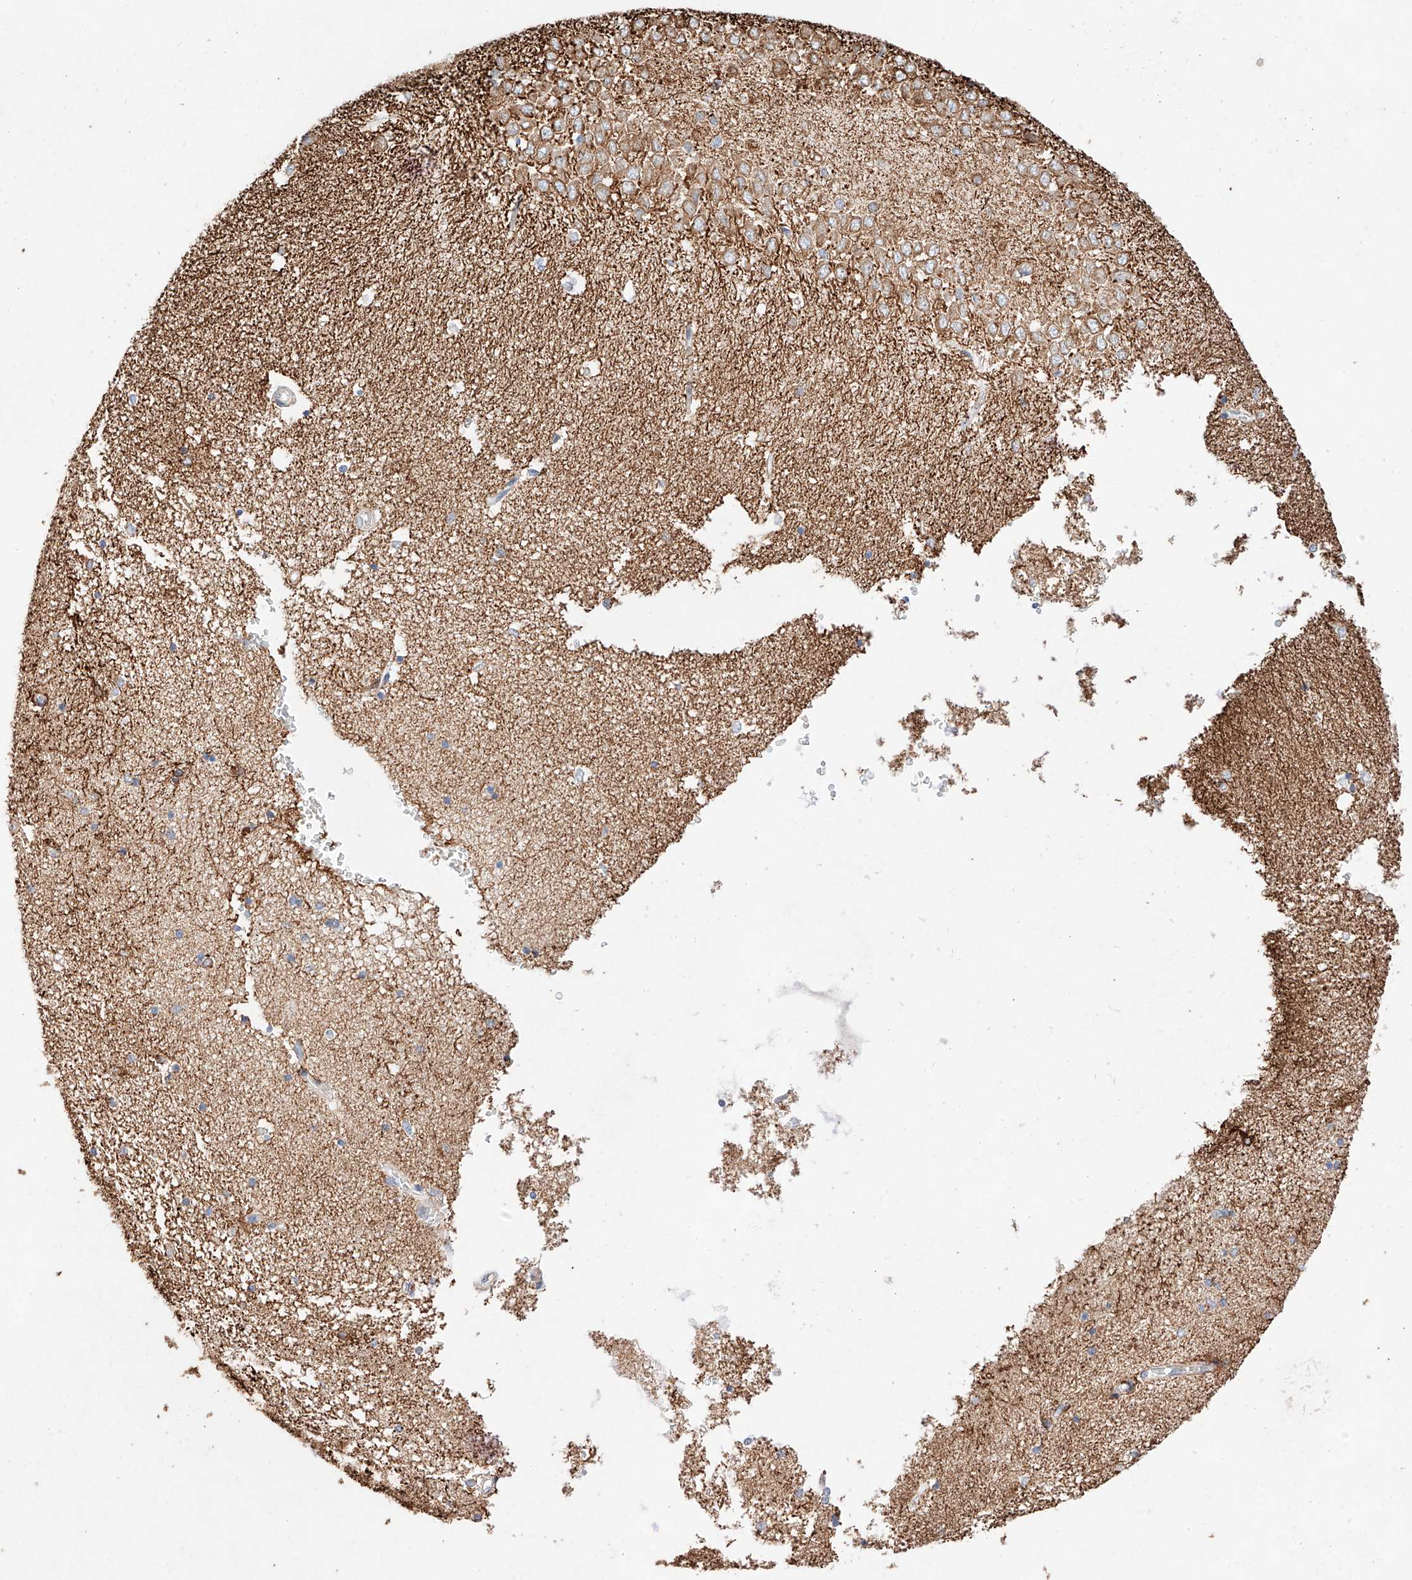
{"staining": {"intensity": "weak", "quantity": "<25%", "location": "cytoplasmic/membranous"}, "tissue": "hippocampus", "cell_type": "Glial cells", "image_type": "normal", "snomed": [{"axis": "morphology", "description": "Normal tissue, NOS"}, {"axis": "topography", "description": "Hippocampus"}], "caption": "This is an immunohistochemistry (IHC) photomicrograph of benign hippocampus. There is no positivity in glial cells.", "gene": "ATP9B", "patient": {"sex": "male", "age": 45}}